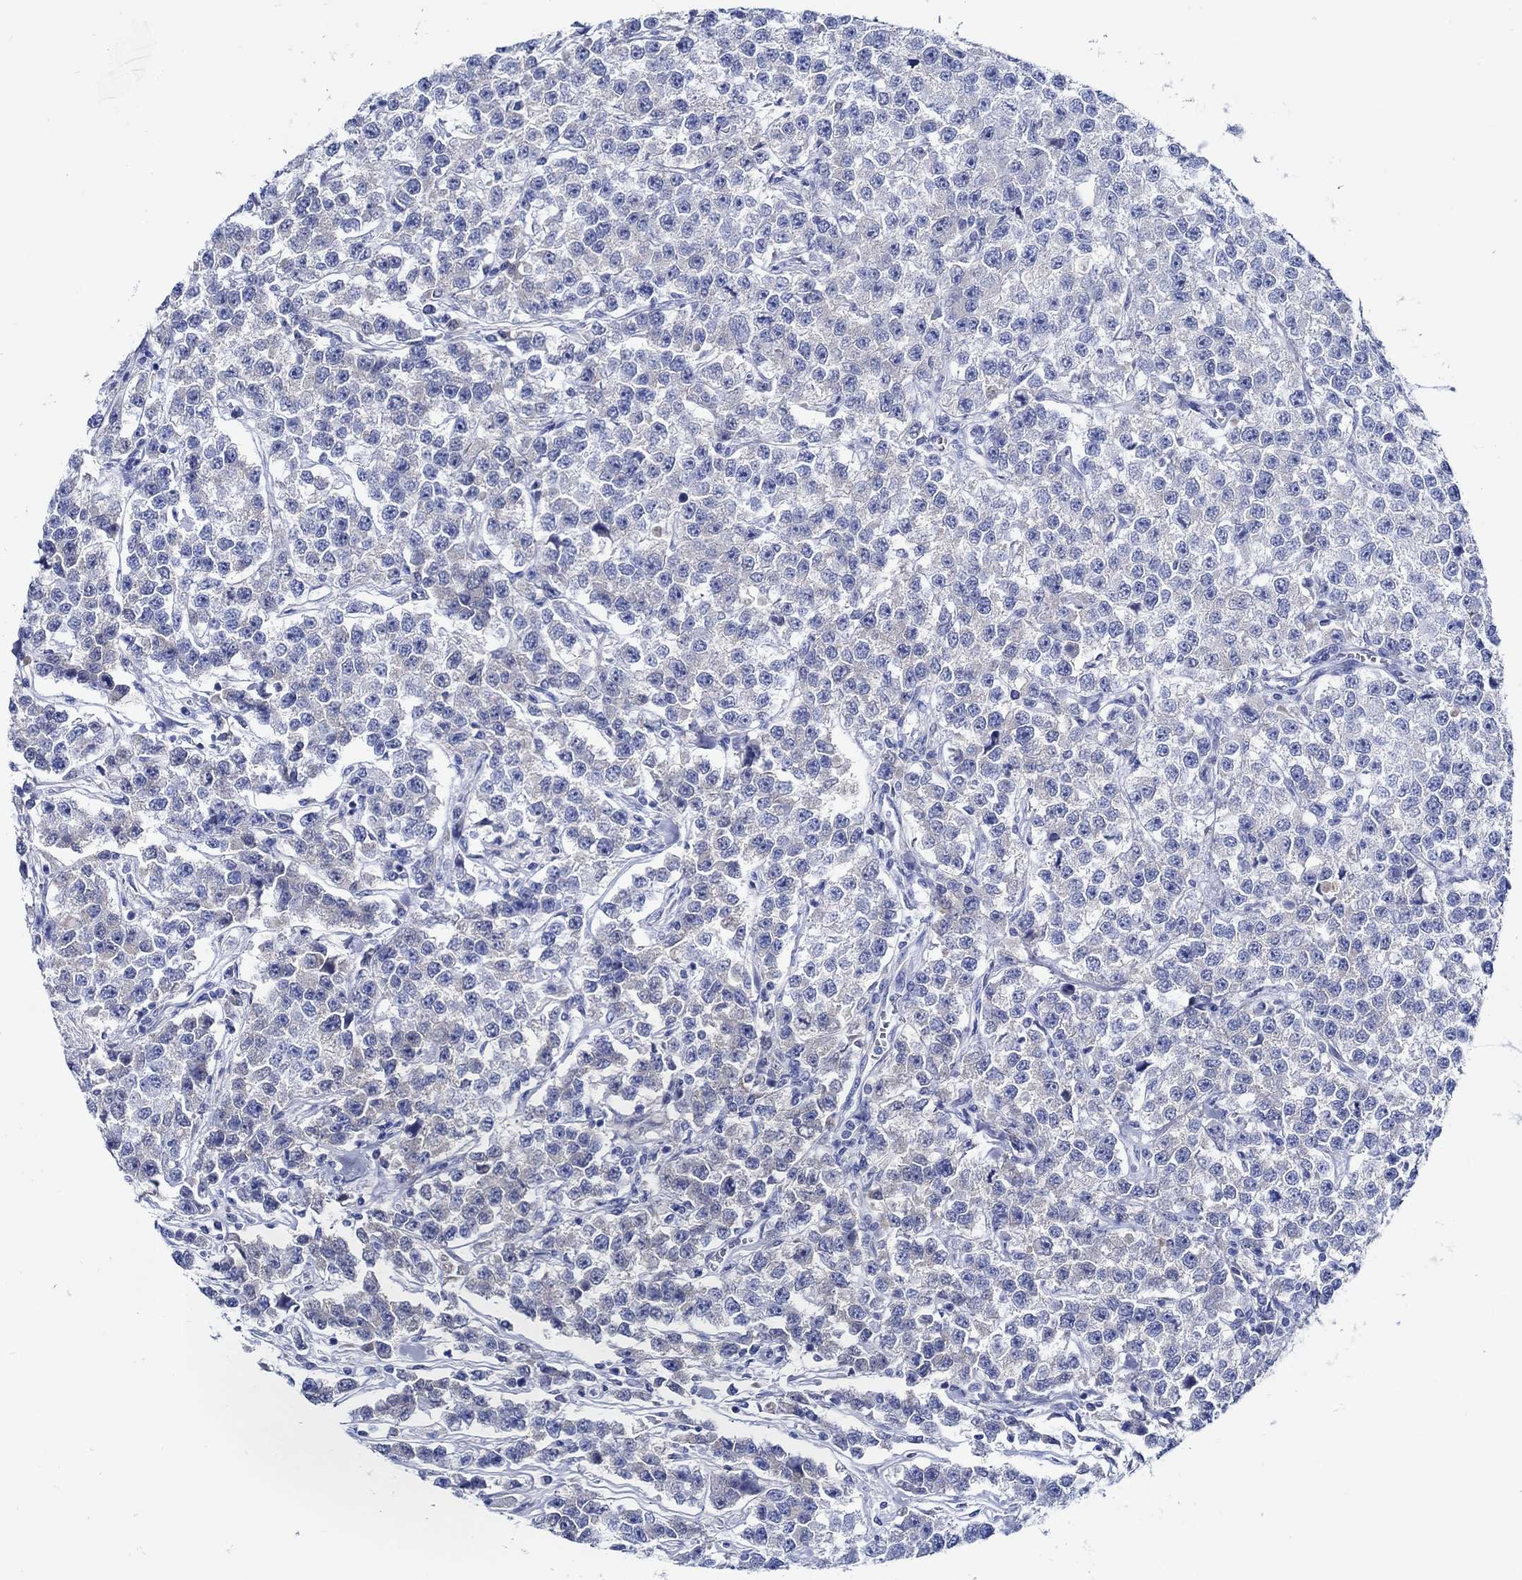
{"staining": {"intensity": "negative", "quantity": "none", "location": "none"}, "tissue": "testis cancer", "cell_type": "Tumor cells", "image_type": "cancer", "snomed": [{"axis": "morphology", "description": "Seminoma, NOS"}, {"axis": "topography", "description": "Testis"}], "caption": "Immunohistochemistry (IHC) photomicrograph of neoplastic tissue: testis cancer (seminoma) stained with DAB shows no significant protein staining in tumor cells.", "gene": "PAX9", "patient": {"sex": "male", "age": 59}}